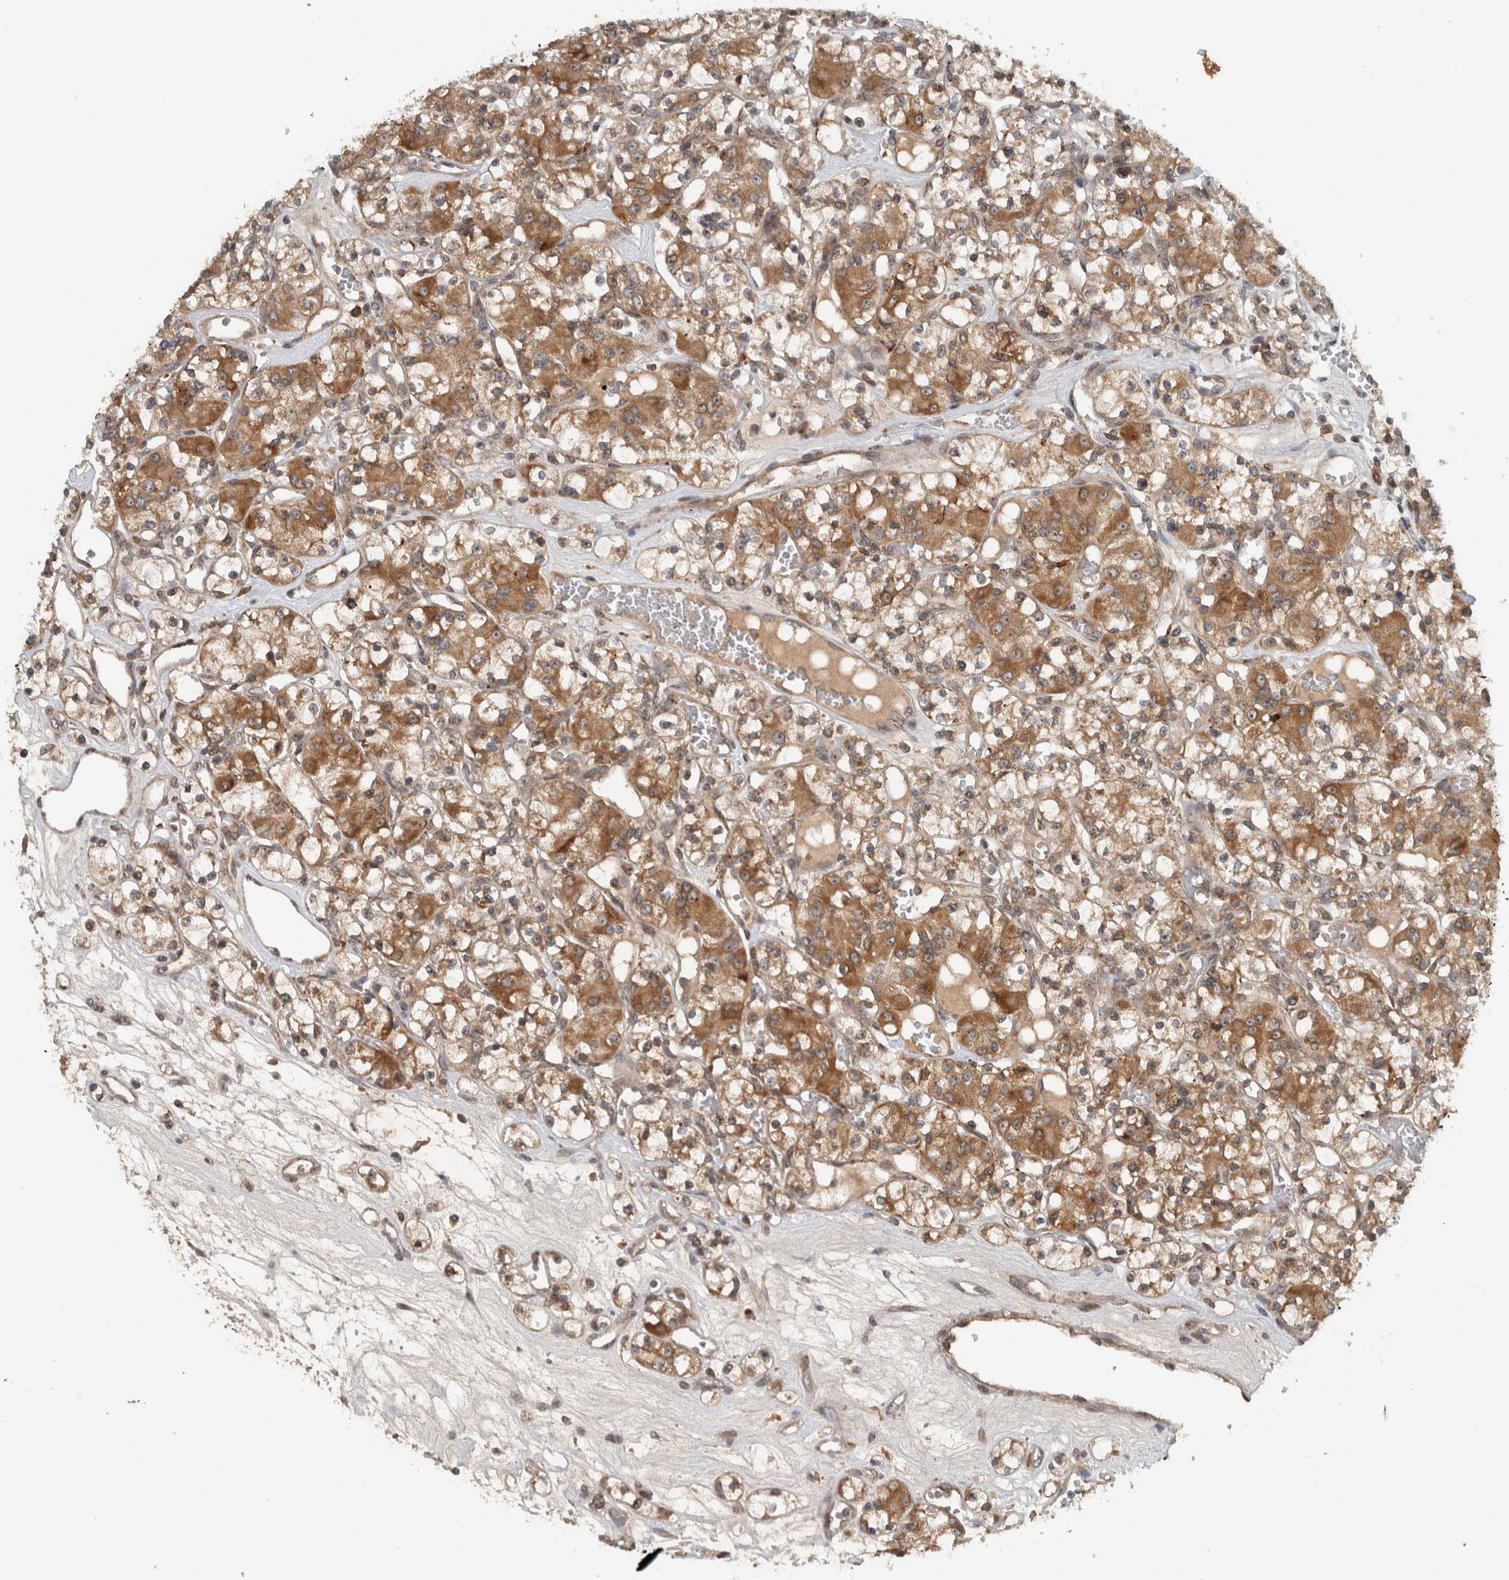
{"staining": {"intensity": "moderate", "quantity": ">75%", "location": "cytoplasmic/membranous"}, "tissue": "renal cancer", "cell_type": "Tumor cells", "image_type": "cancer", "snomed": [{"axis": "morphology", "description": "Adenocarcinoma, NOS"}, {"axis": "topography", "description": "Kidney"}], "caption": "Moderate cytoplasmic/membranous staining for a protein is present in about >75% of tumor cells of adenocarcinoma (renal) using IHC.", "gene": "GPR137B", "patient": {"sex": "female", "age": 59}}